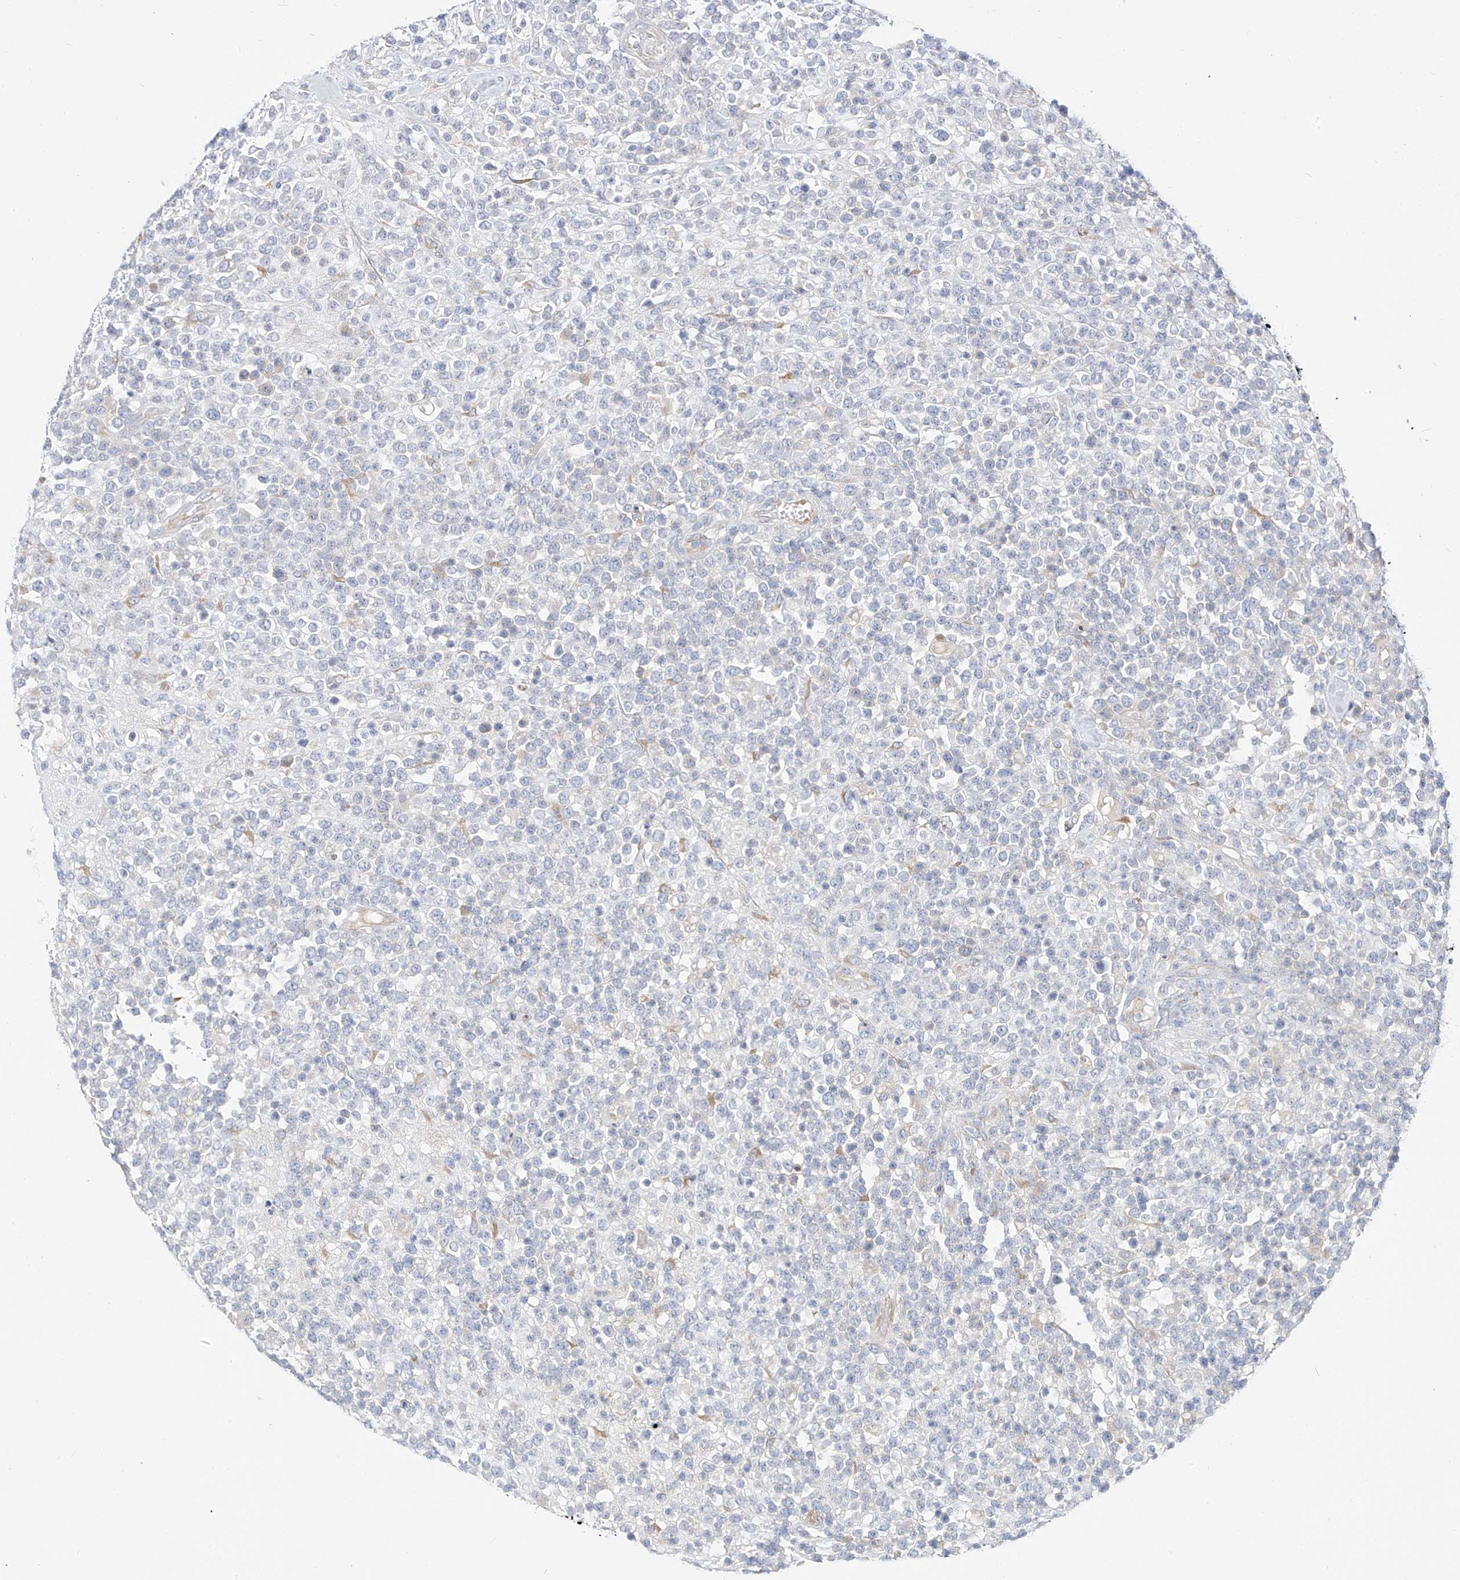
{"staining": {"intensity": "negative", "quantity": "none", "location": "none"}, "tissue": "lymphoma", "cell_type": "Tumor cells", "image_type": "cancer", "snomed": [{"axis": "morphology", "description": "Malignant lymphoma, non-Hodgkin's type, High grade"}, {"axis": "topography", "description": "Colon"}], "caption": "Human high-grade malignant lymphoma, non-Hodgkin's type stained for a protein using immunohistochemistry (IHC) shows no positivity in tumor cells.", "gene": "RASA2", "patient": {"sex": "female", "age": 53}}